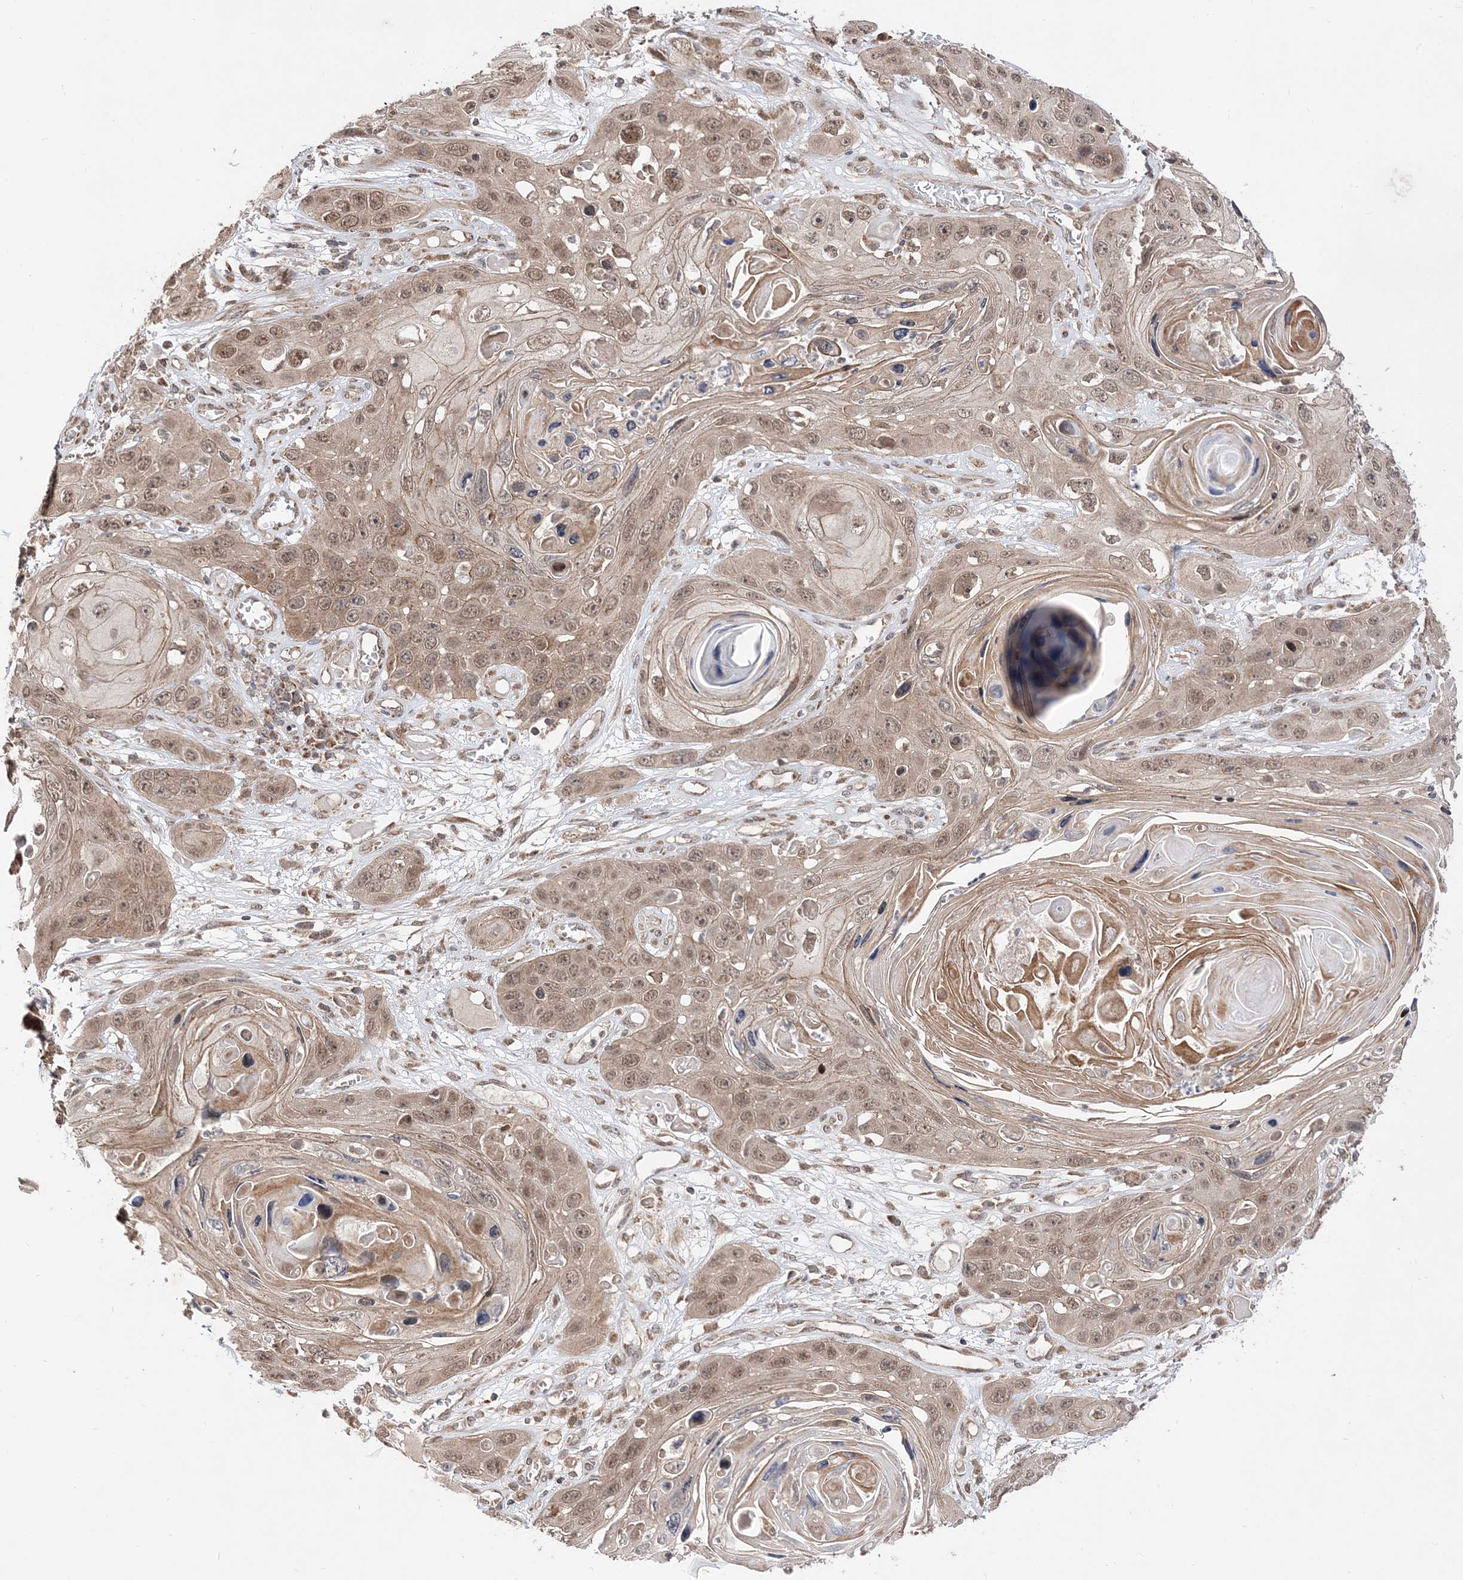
{"staining": {"intensity": "moderate", "quantity": ">75%", "location": "cytoplasmic/membranous,nuclear"}, "tissue": "skin cancer", "cell_type": "Tumor cells", "image_type": "cancer", "snomed": [{"axis": "morphology", "description": "Squamous cell carcinoma, NOS"}, {"axis": "topography", "description": "Skin"}], "caption": "Tumor cells display medium levels of moderate cytoplasmic/membranous and nuclear positivity in about >75% of cells in human skin squamous cell carcinoma.", "gene": "DALRD3", "patient": {"sex": "male", "age": 55}}